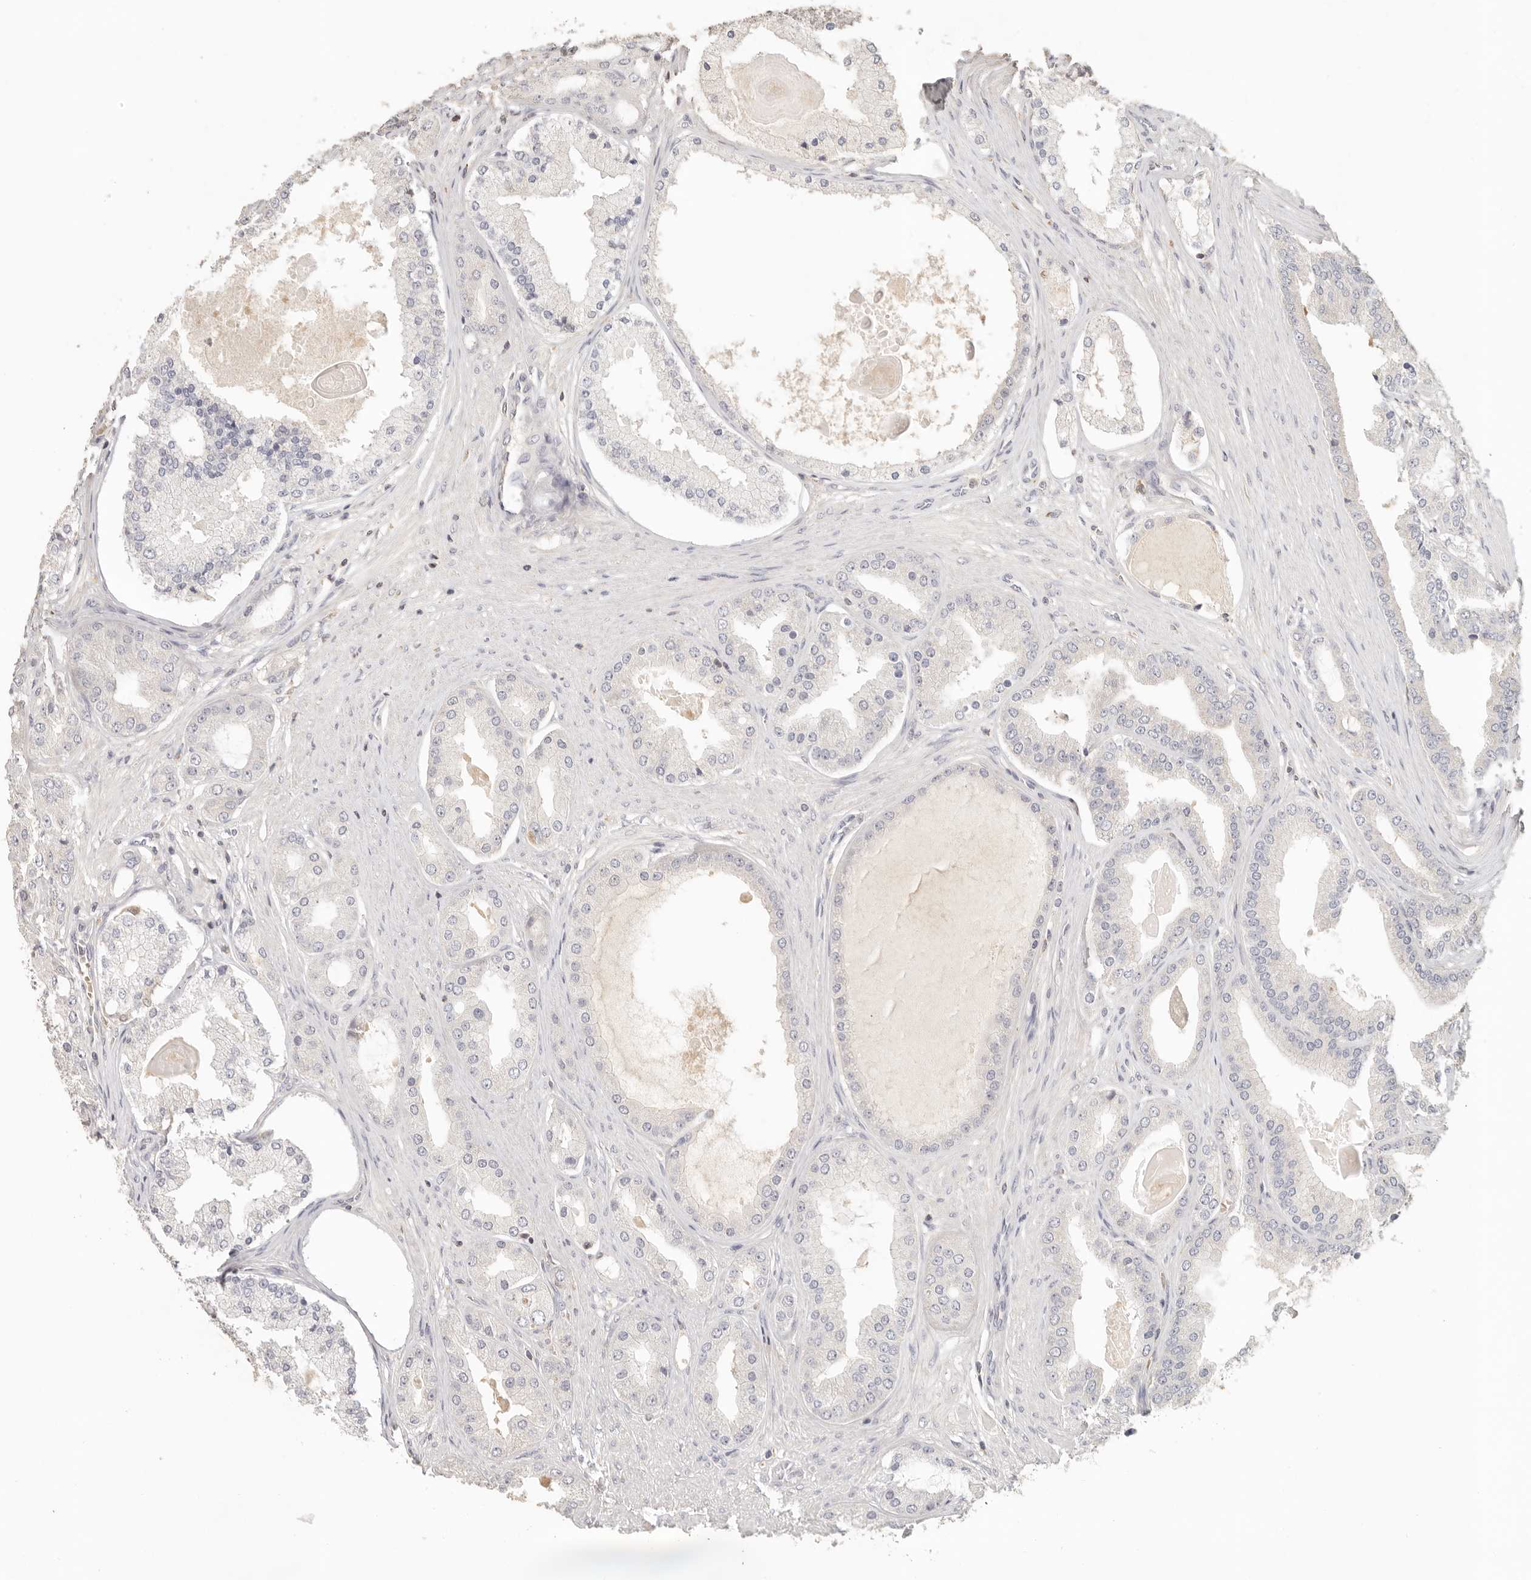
{"staining": {"intensity": "negative", "quantity": "none", "location": "none"}, "tissue": "prostate cancer", "cell_type": "Tumor cells", "image_type": "cancer", "snomed": [{"axis": "morphology", "description": "Adenocarcinoma, High grade"}, {"axis": "topography", "description": "Prostate"}], "caption": "This histopathology image is of prostate cancer (high-grade adenocarcinoma) stained with IHC to label a protein in brown with the nuclei are counter-stained blue. There is no positivity in tumor cells.", "gene": "CSK", "patient": {"sex": "male", "age": 60}}